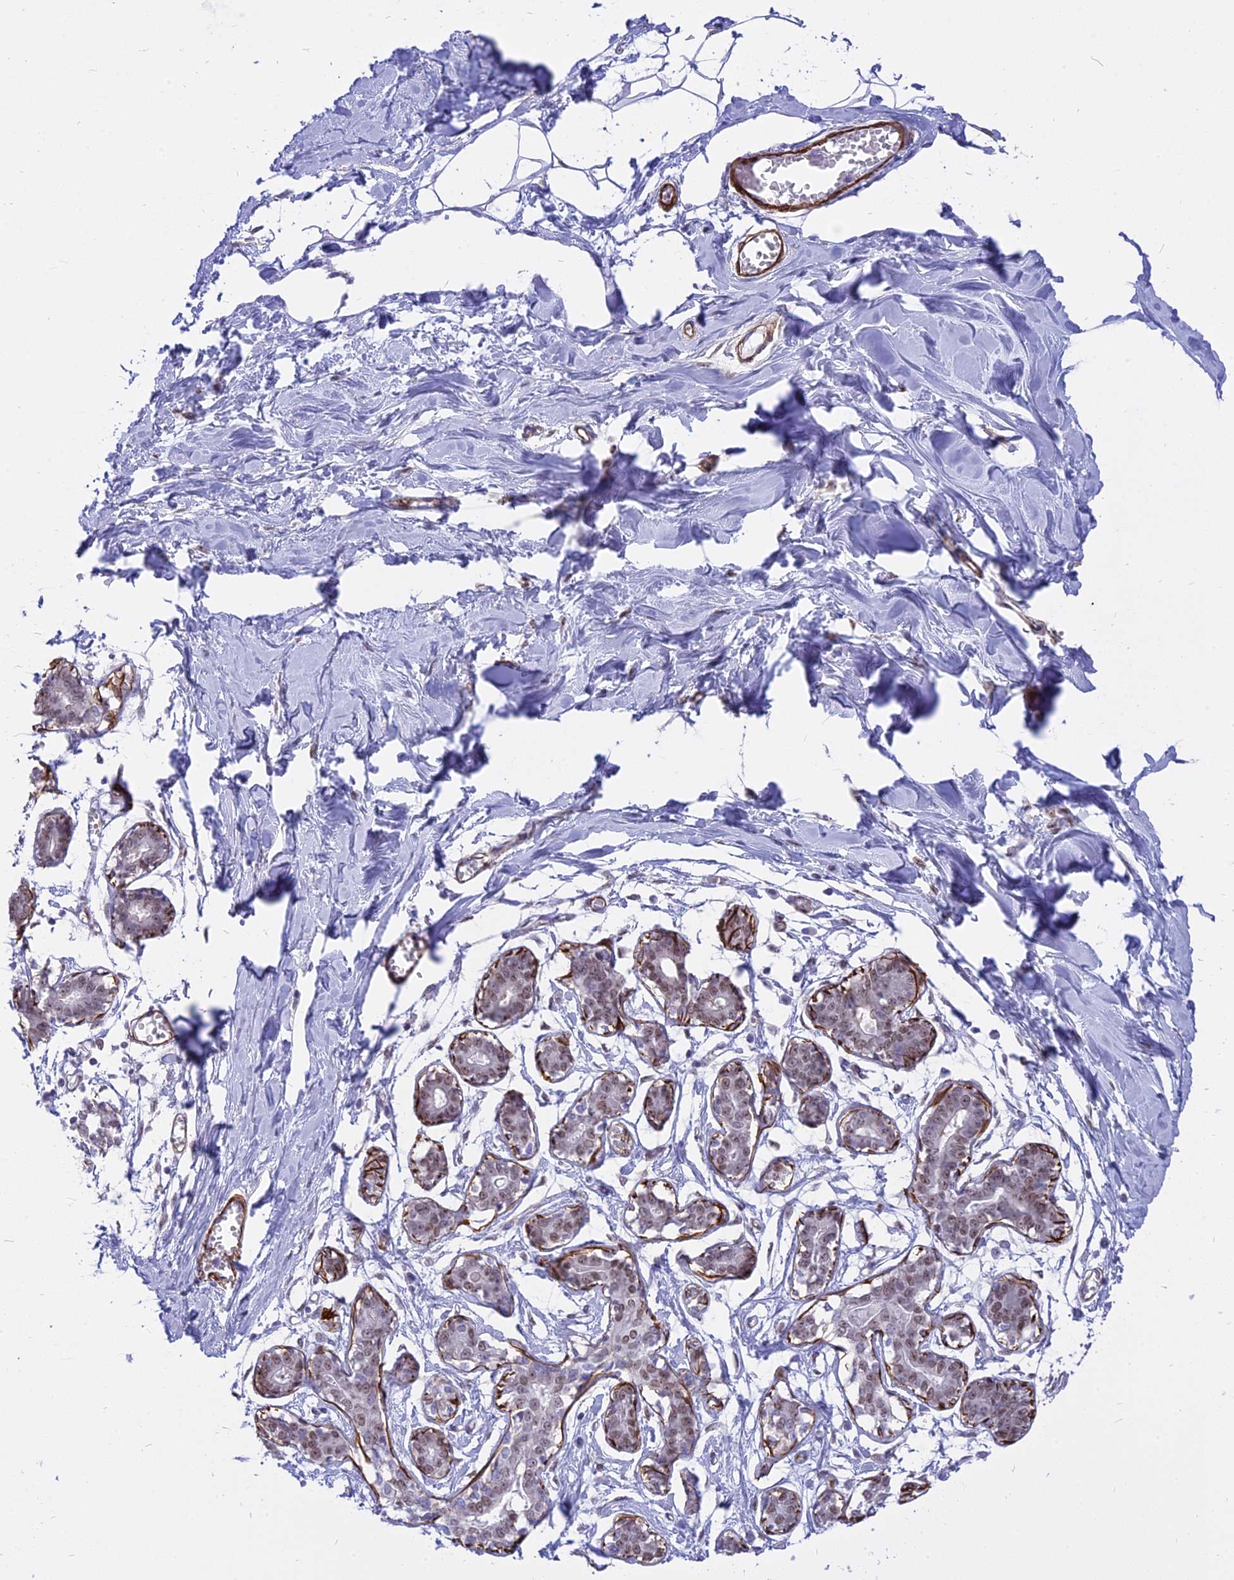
{"staining": {"intensity": "negative", "quantity": "none", "location": "none"}, "tissue": "breast", "cell_type": "Adipocytes", "image_type": "normal", "snomed": [{"axis": "morphology", "description": "Normal tissue, NOS"}, {"axis": "topography", "description": "Breast"}], "caption": "The immunohistochemistry histopathology image has no significant staining in adipocytes of breast. The staining is performed using DAB (3,3'-diaminobenzidine) brown chromogen with nuclei counter-stained in using hematoxylin.", "gene": "CENPV", "patient": {"sex": "female", "age": 27}}